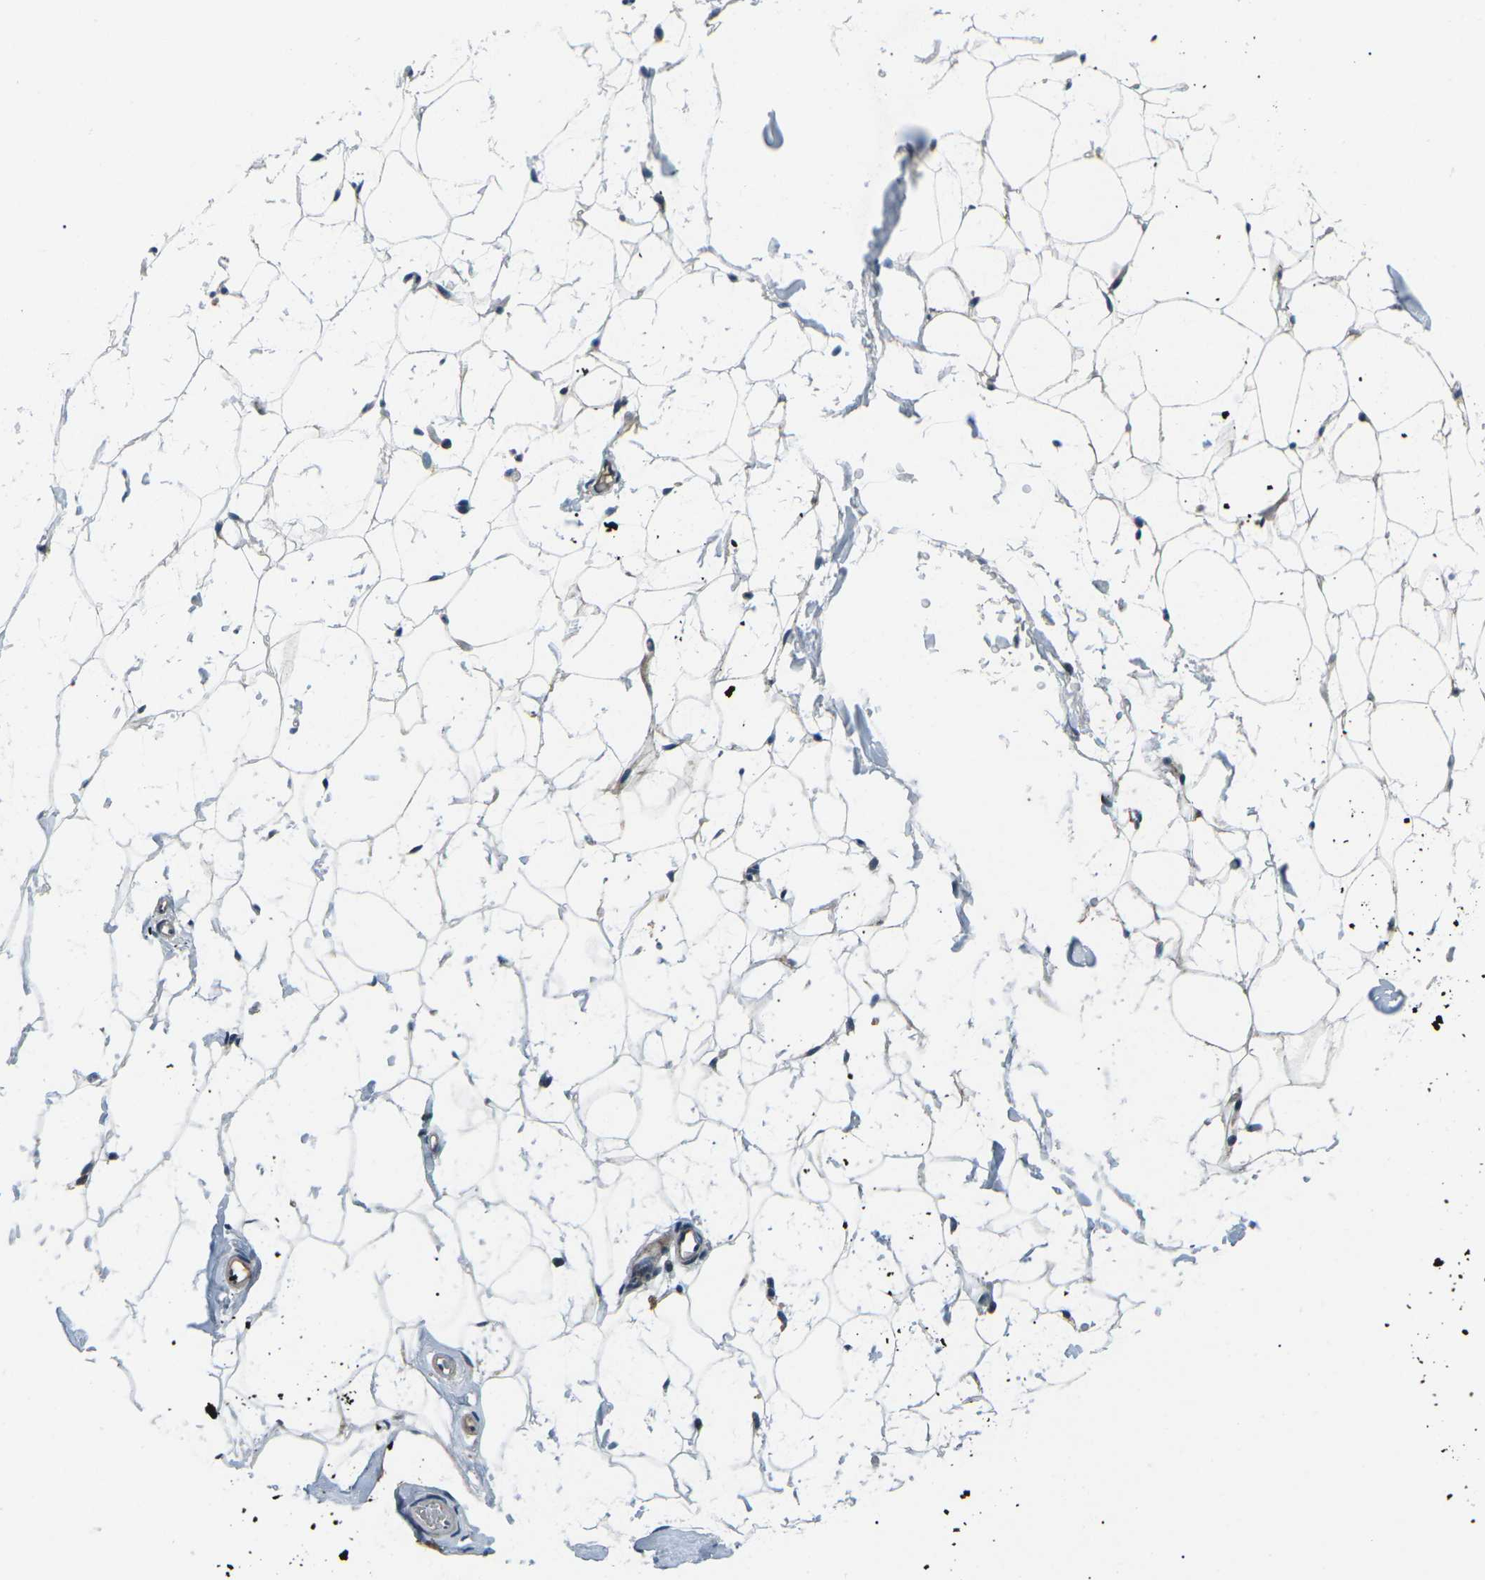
{"staining": {"intensity": "negative", "quantity": "none", "location": "none"}, "tissue": "adipose tissue", "cell_type": "Adipocytes", "image_type": "normal", "snomed": [{"axis": "morphology", "description": "Normal tissue, NOS"}, {"axis": "topography", "description": "Breast"}, {"axis": "topography", "description": "Soft tissue"}], "caption": "Adipocytes are negative for protein expression in unremarkable human adipose tissue. Brightfield microscopy of immunohistochemistry (IHC) stained with DAB (brown) and hematoxylin (blue), captured at high magnification.", "gene": "CDK16", "patient": {"sex": "female", "age": 75}}